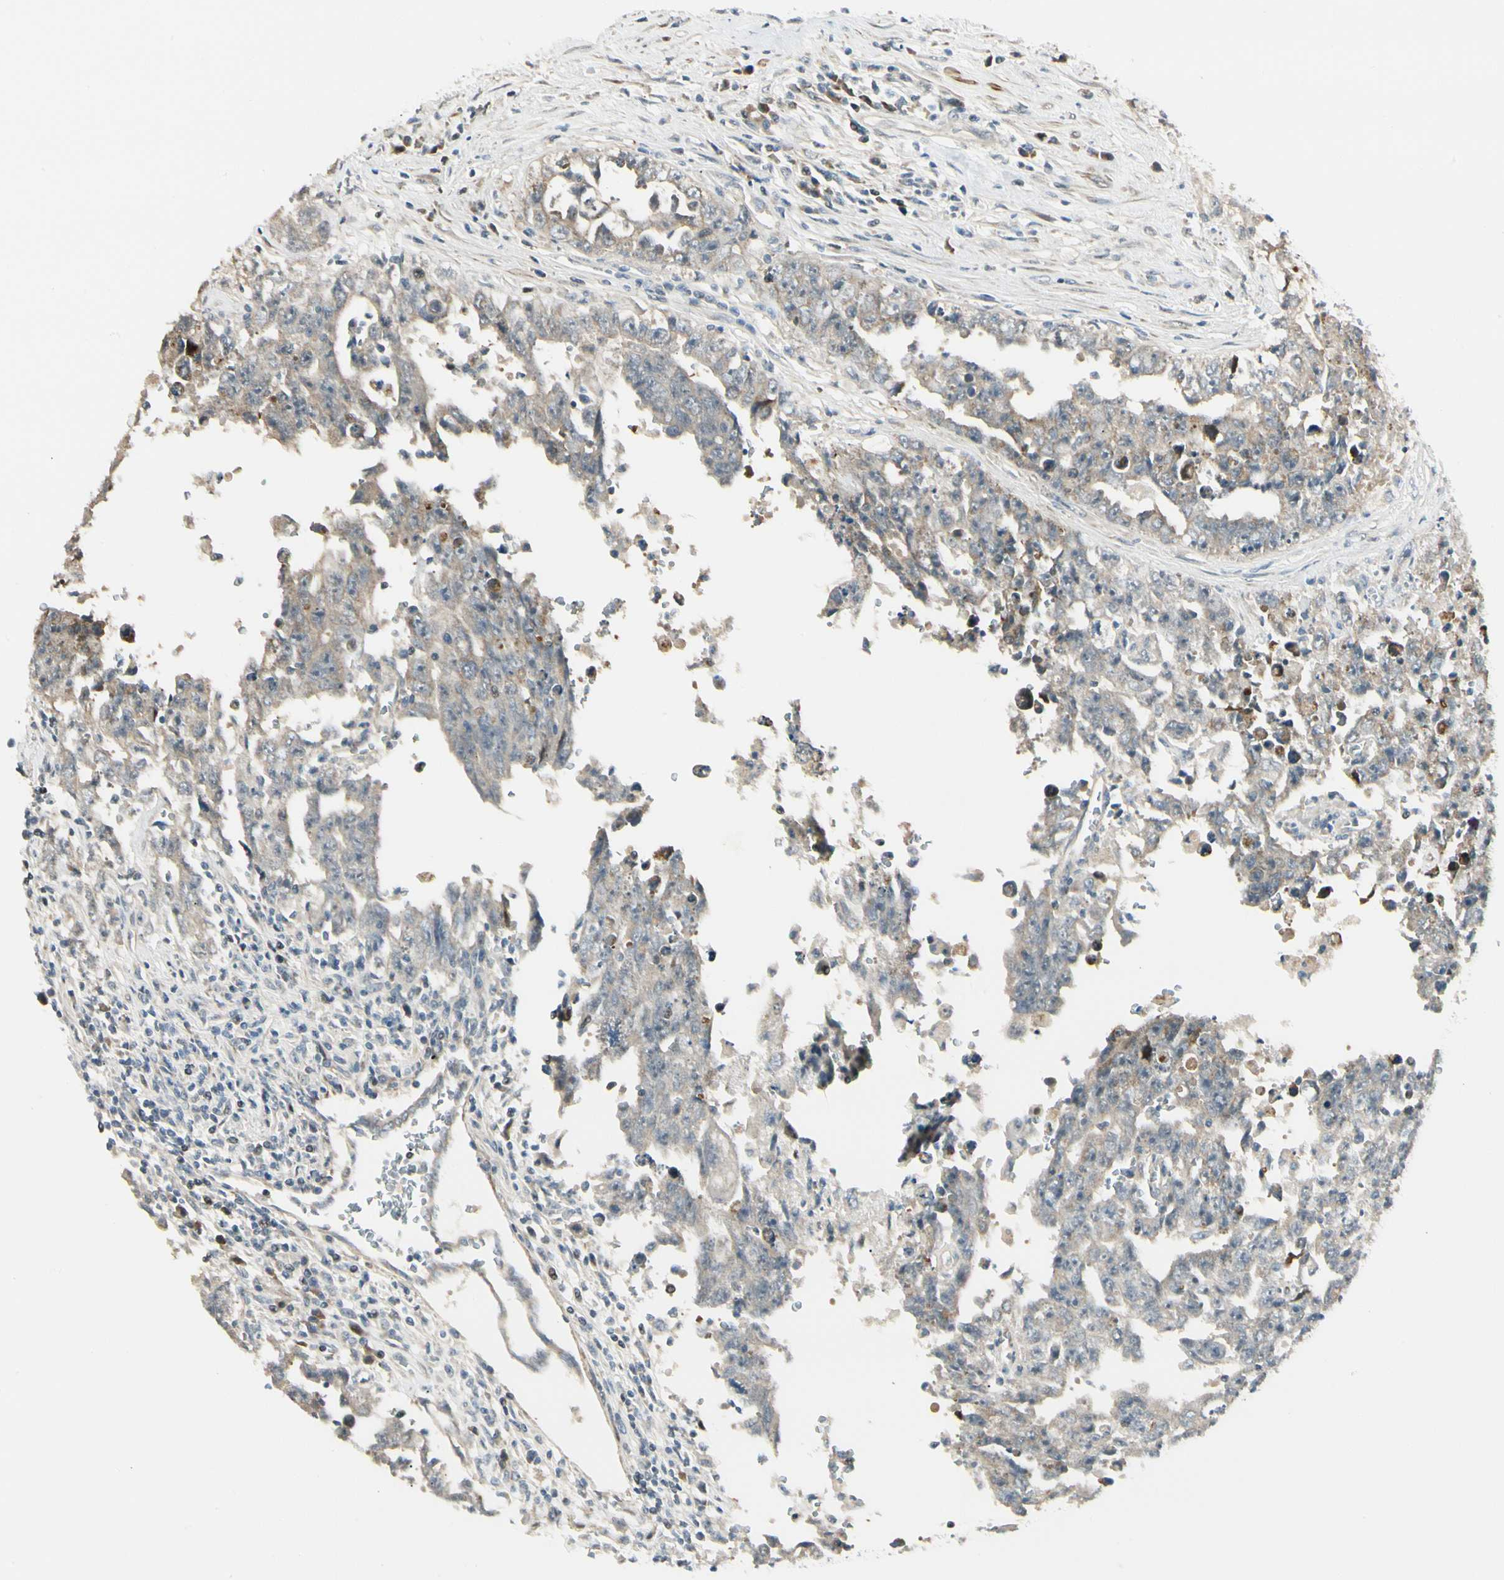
{"staining": {"intensity": "weak", "quantity": ">75%", "location": "cytoplasmic/membranous"}, "tissue": "testis cancer", "cell_type": "Tumor cells", "image_type": "cancer", "snomed": [{"axis": "morphology", "description": "Carcinoma, Embryonal, NOS"}, {"axis": "topography", "description": "Testis"}], "caption": "Human embryonal carcinoma (testis) stained for a protein (brown) reveals weak cytoplasmic/membranous positive positivity in approximately >75% of tumor cells.", "gene": "P4HA3", "patient": {"sex": "male", "age": 28}}